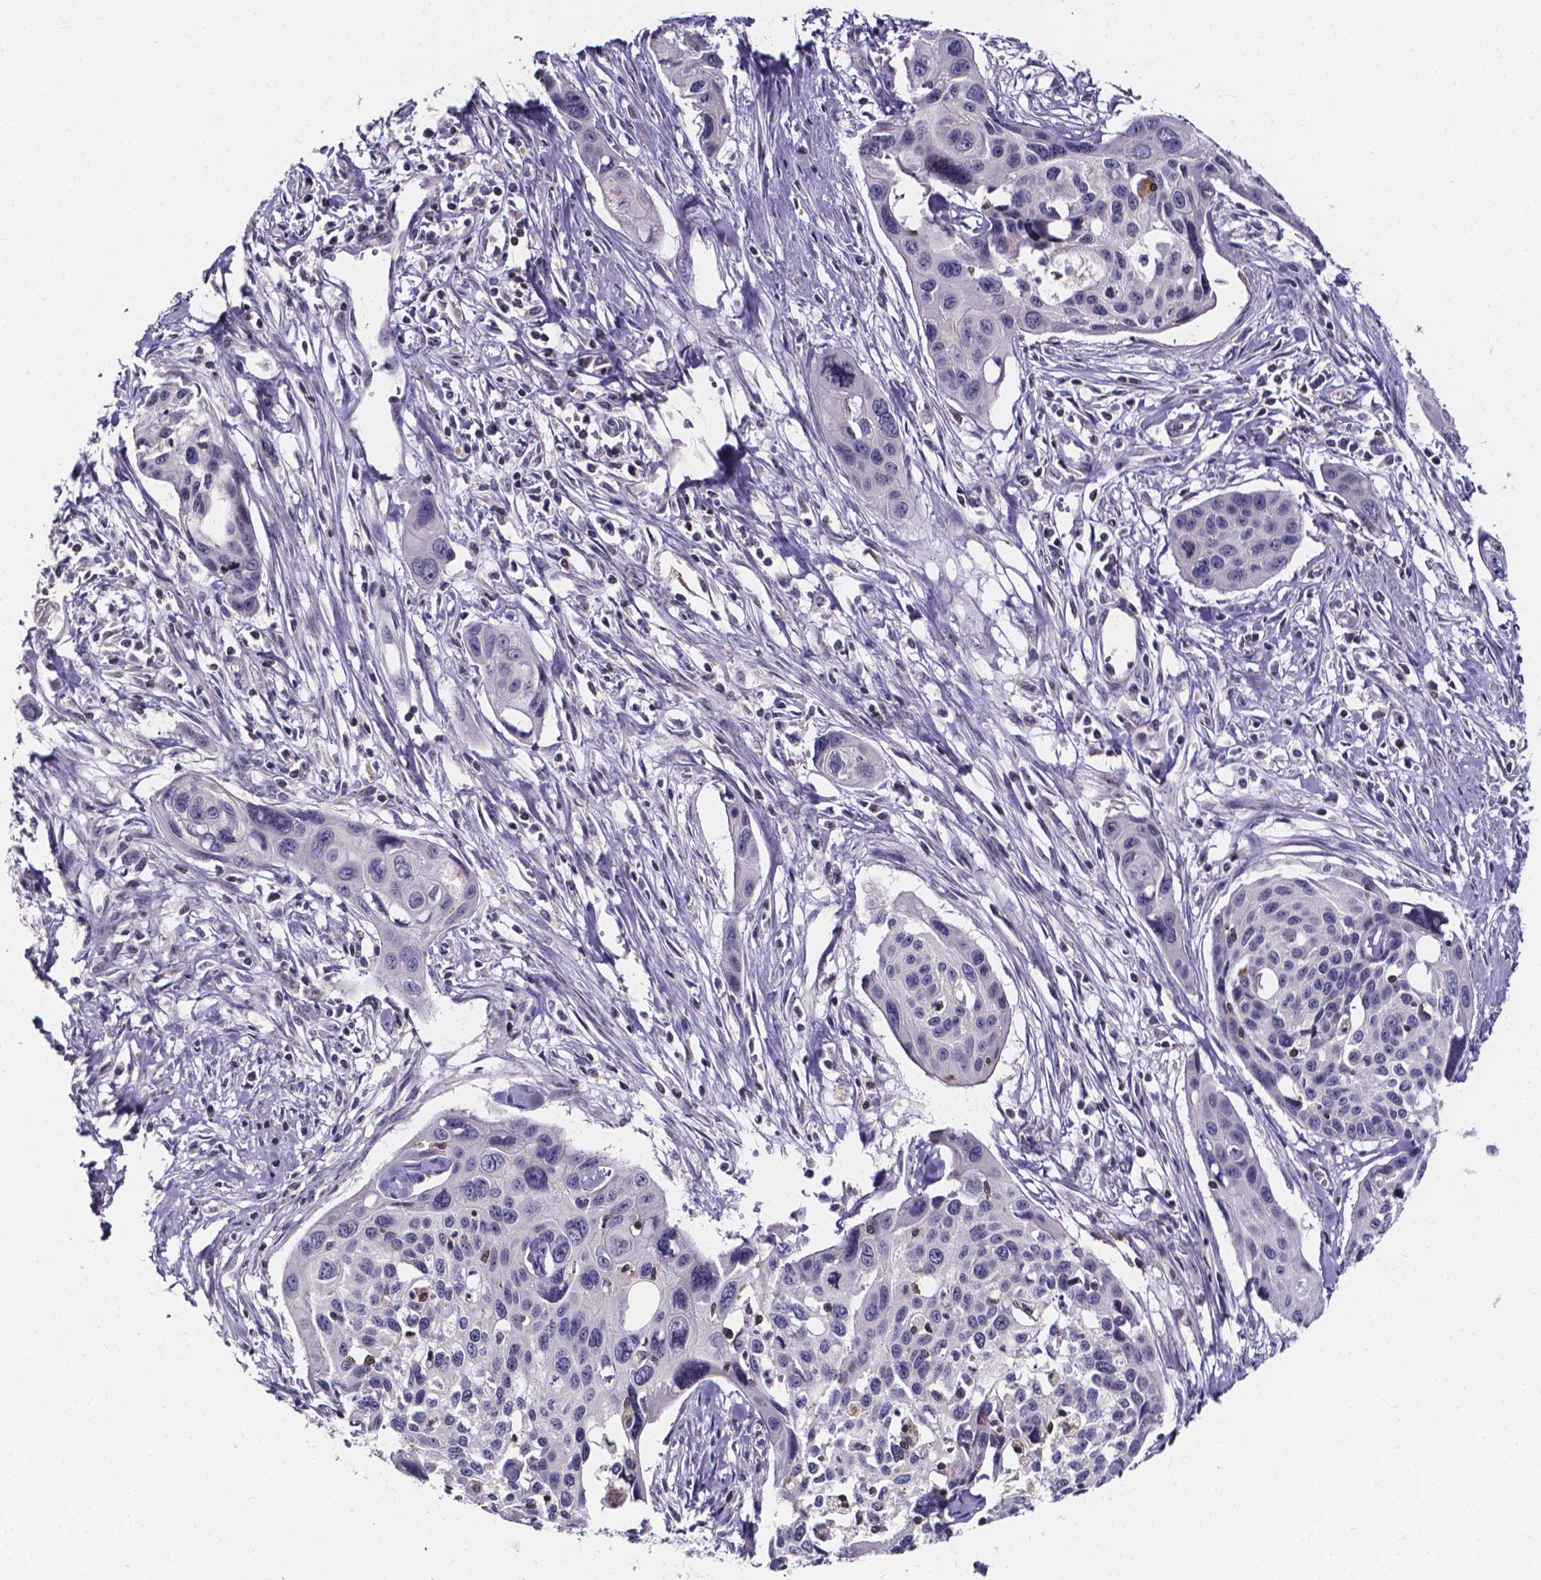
{"staining": {"intensity": "negative", "quantity": "none", "location": "none"}, "tissue": "cervical cancer", "cell_type": "Tumor cells", "image_type": "cancer", "snomed": [{"axis": "morphology", "description": "Squamous cell carcinoma, NOS"}, {"axis": "topography", "description": "Cervix"}], "caption": "Immunohistochemistry micrograph of neoplastic tissue: squamous cell carcinoma (cervical) stained with DAB (3,3'-diaminobenzidine) shows no significant protein positivity in tumor cells. (DAB IHC, high magnification).", "gene": "THEMIS", "patient": {"sex": "female", "age": 31}}